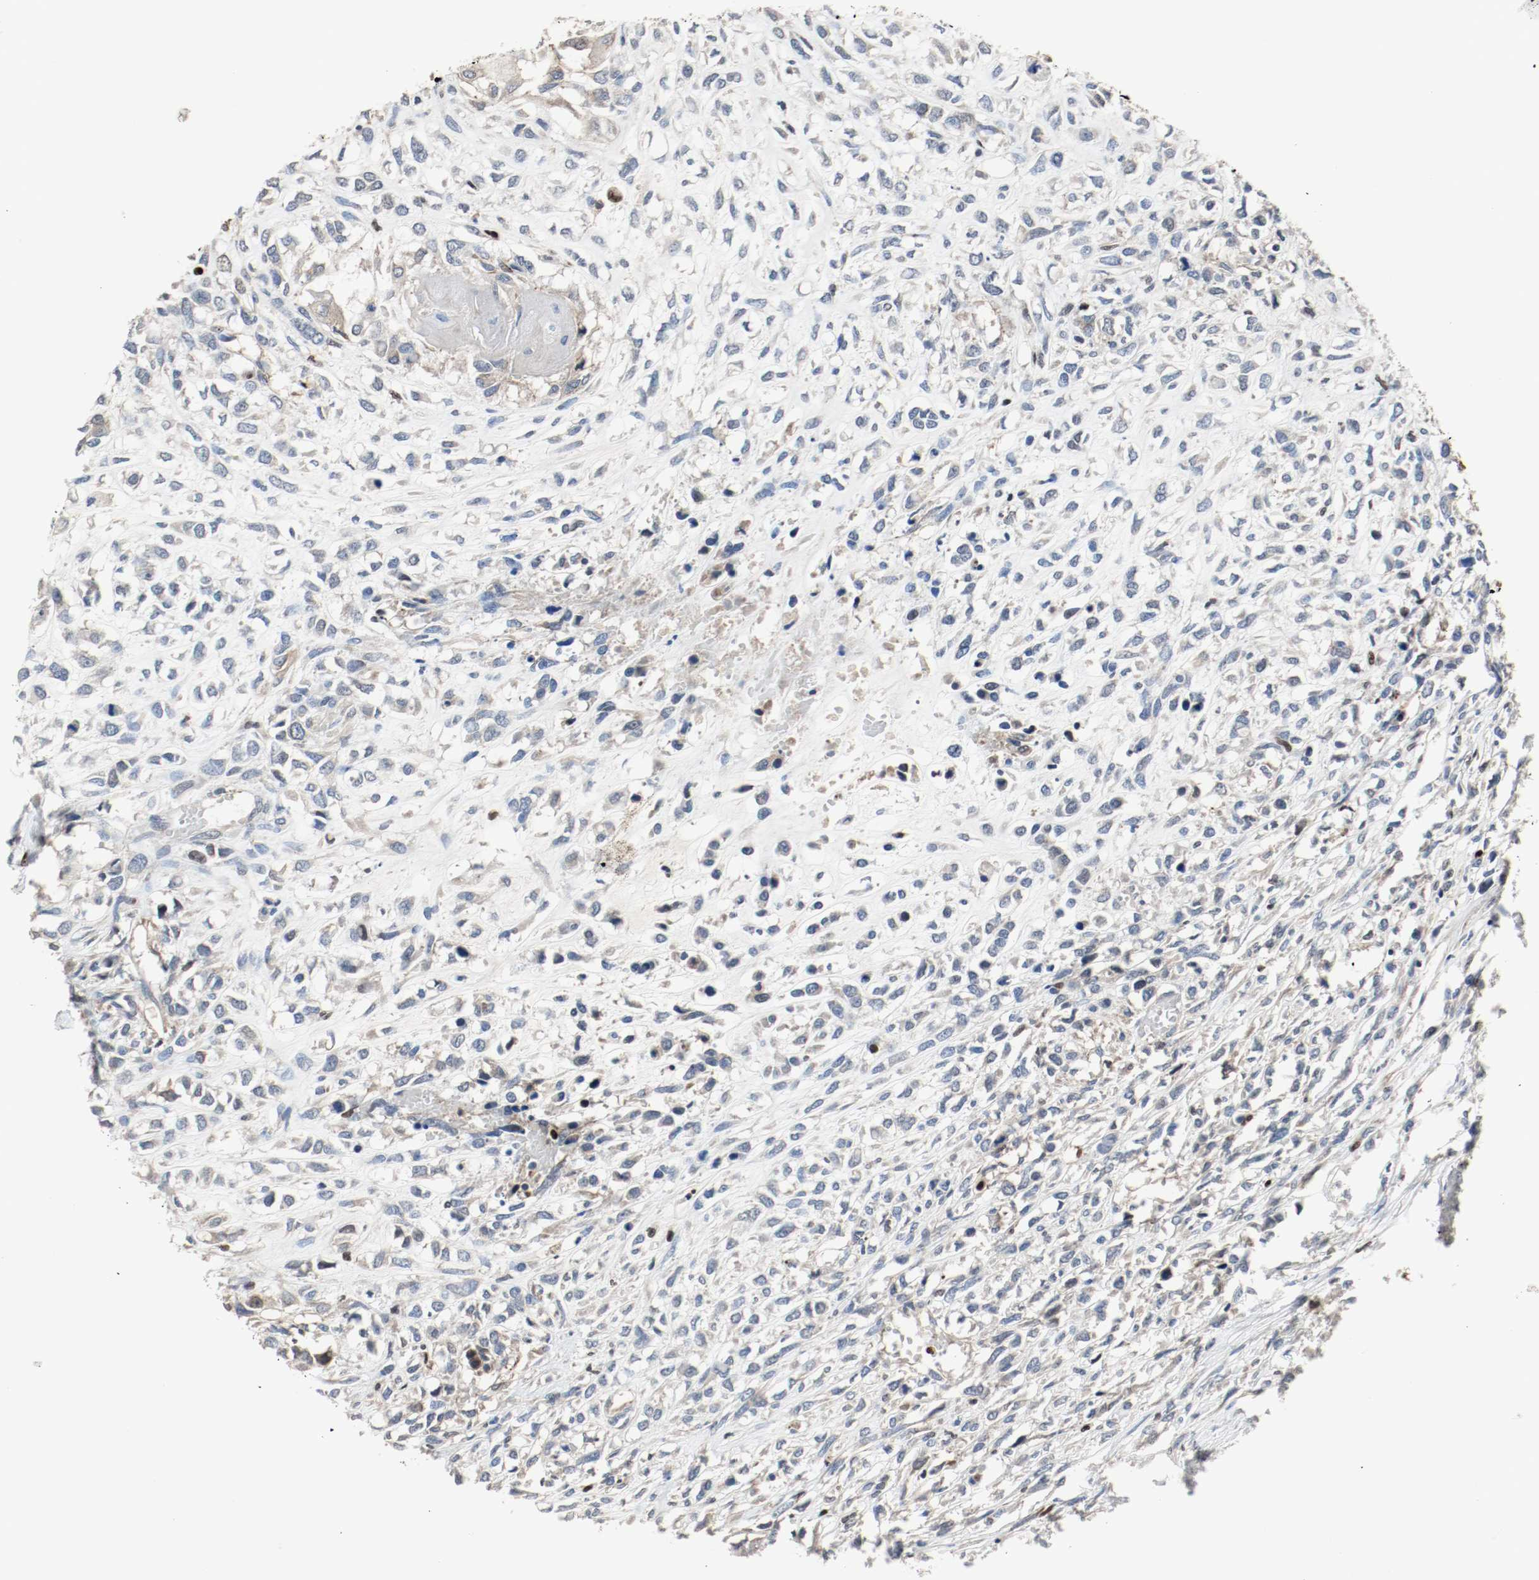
{"staining": {"intensity": "negative", "quantity": "none", "location": "none"}, "tissue": "head and neck cancer", "cell_type": "Tumor cells", "image_type": "cancer", "snomed": [{"axis": "morphology", "description": "Necrosis, NOS"}, {"axis": "morphology", "description": "Neoplasm, malignant, NOS"}, {"axis": "topography", "description": "Salivary gland"}, {"axis": "topography", "description": "Head-Neck"}], "caption": "The image demonstrates no significant positivity in tumor cells of head and neck malignant neoplasm. (Brightfield microscopy of DAB immunohistochemistry at high magnification).", "gene": "BLK", "patient": {"sex": "male", "age": 43}}